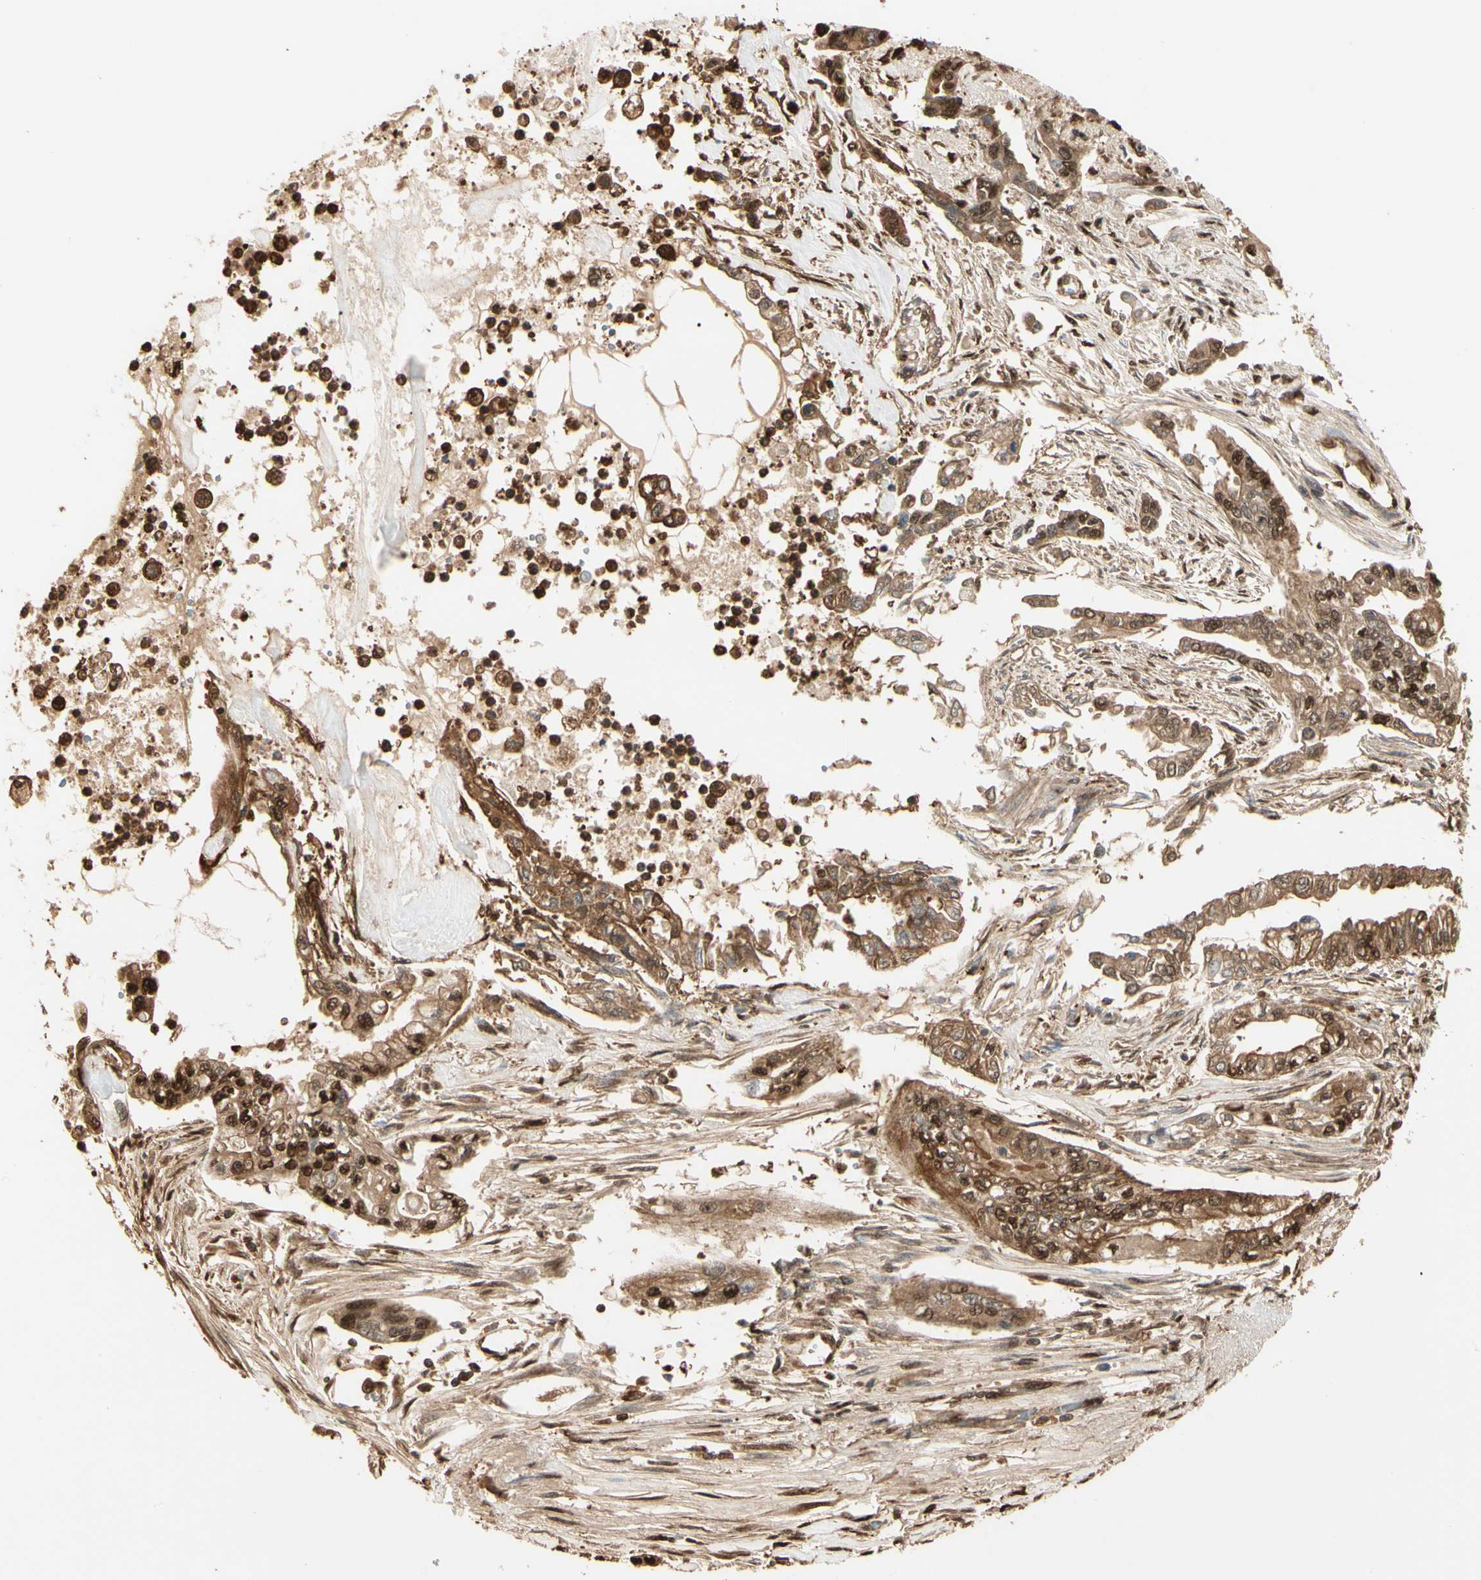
{"staining": {"intensity": "strong", "quantity": ">75%", "location": "cytoplasmic/membranous,nuclear"}, "tissue": "pancreatic cancer", "cell_type": "Tumor cells", "image_type": "cancer", "snomed": [{"axis": "morphology", "description": "Normal tissue, NOS"}, {"axis": "topography", "description": "Pancreas"}], "caption": "Human pancreatic cancer stained for a protein (brown) reveals strong cytoplasmic/membranous and nuclear positive expression in about >75% of tumor cells.", "gene": "PNCK", "patient": {"sex": "male", "age": 42}}